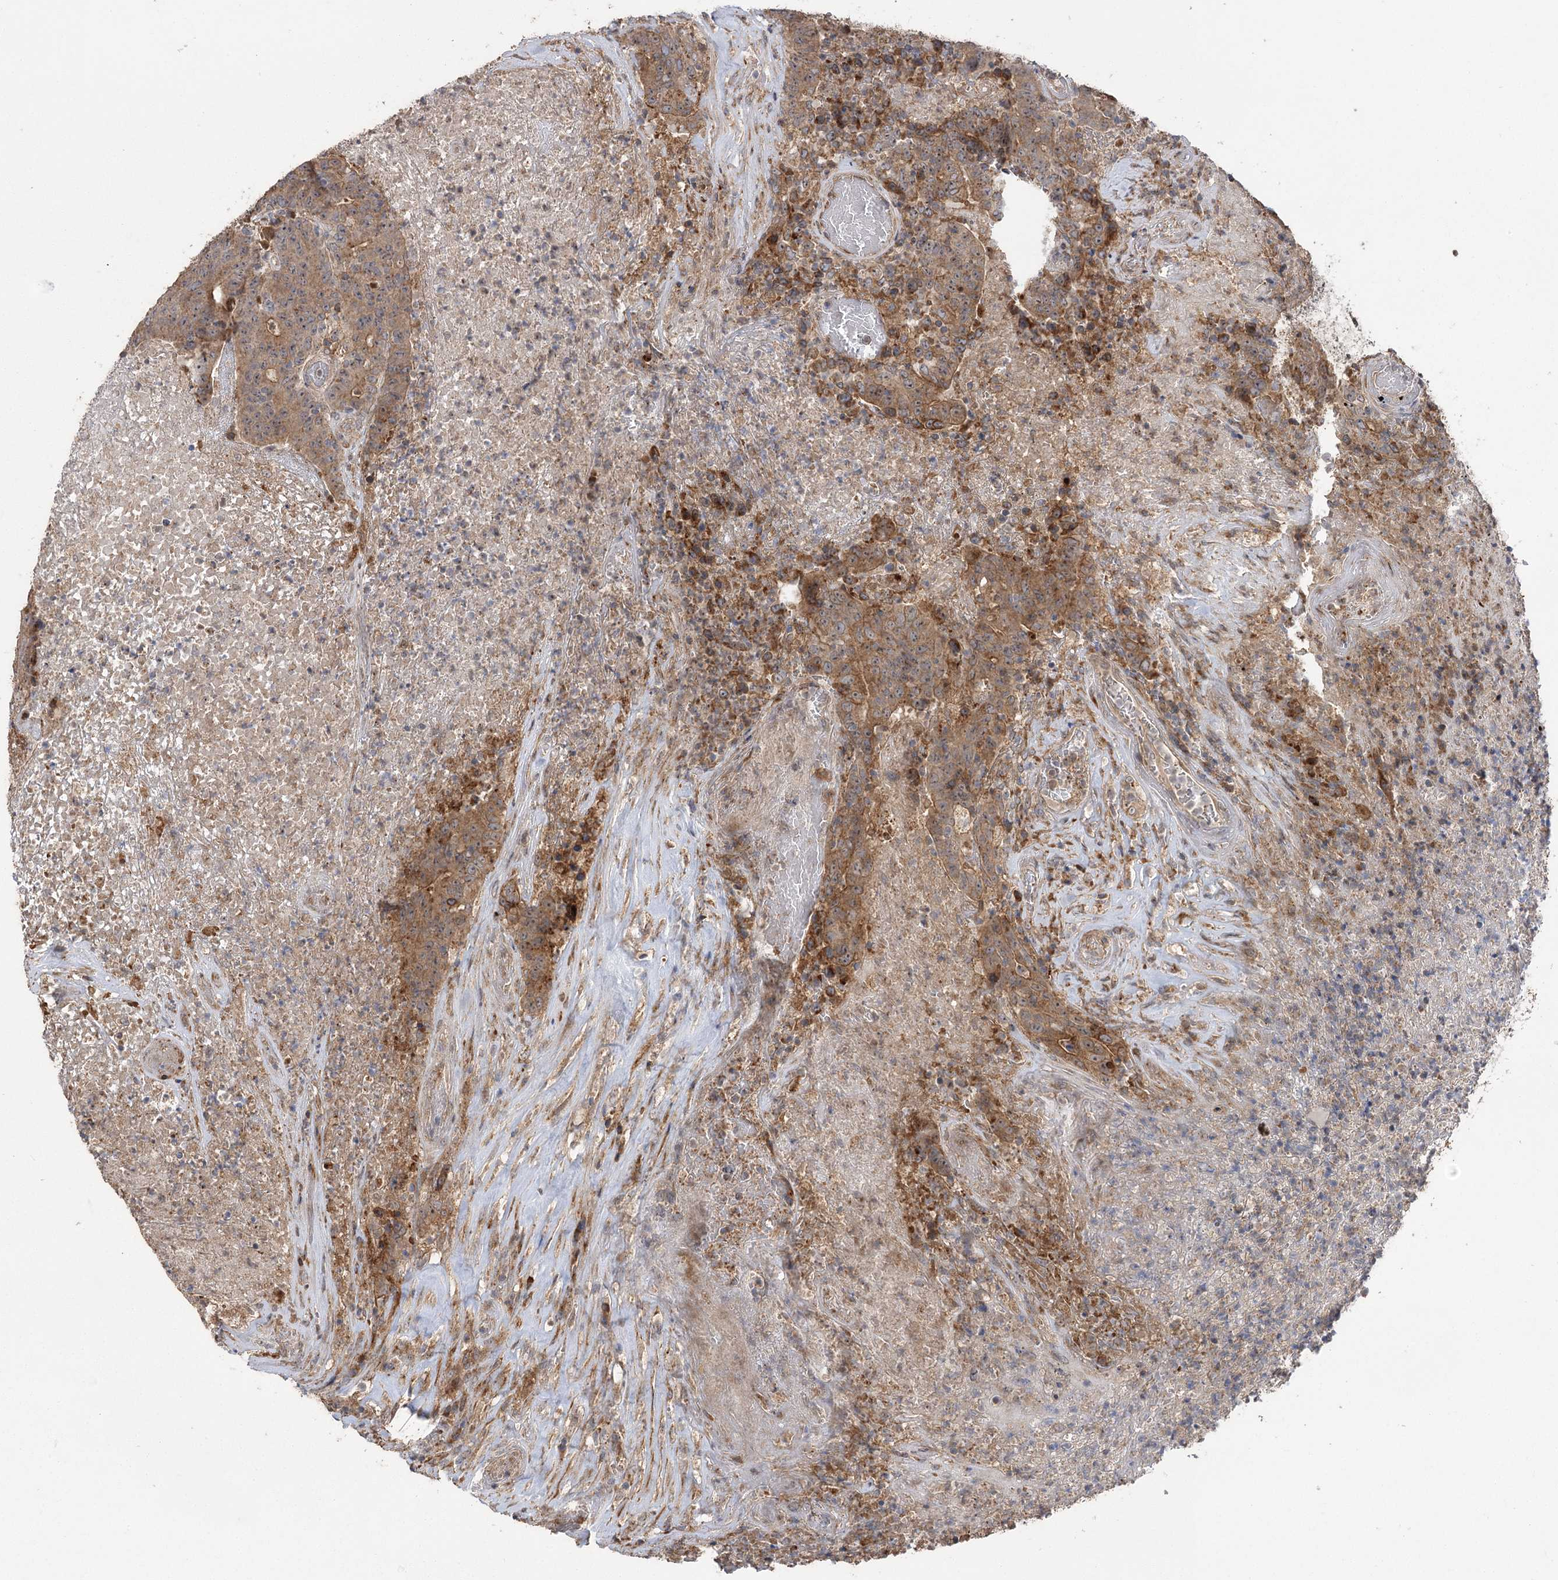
{"staining": {"intensity": "moderate", "quantity": ">75%", "location": "cytoplasmic/membranous"}, "tissue": "colorectal cancer", "cell_type": "Tumor cells", "image_type": "cancer", "snomed": [{"axis": "morphology", "description": "Adenocarcinoma, NOS"}, {"axis": "topography", "description": "Colon"}], "caption": "Immunohistochemical staining of adenocarcinoma (colorectal) reveals medium levels of moderate cytoplasmic/membranous staining in about >75% of tumor cells. The staining is performed using DAB (3,3'-diaminobenzidine) brown chromogen to label protein expression. The nuclei are counter-stained blue using hematoxylin.", "gene": "KCNN2", "patient": {"sex": "female", "age": 75}}